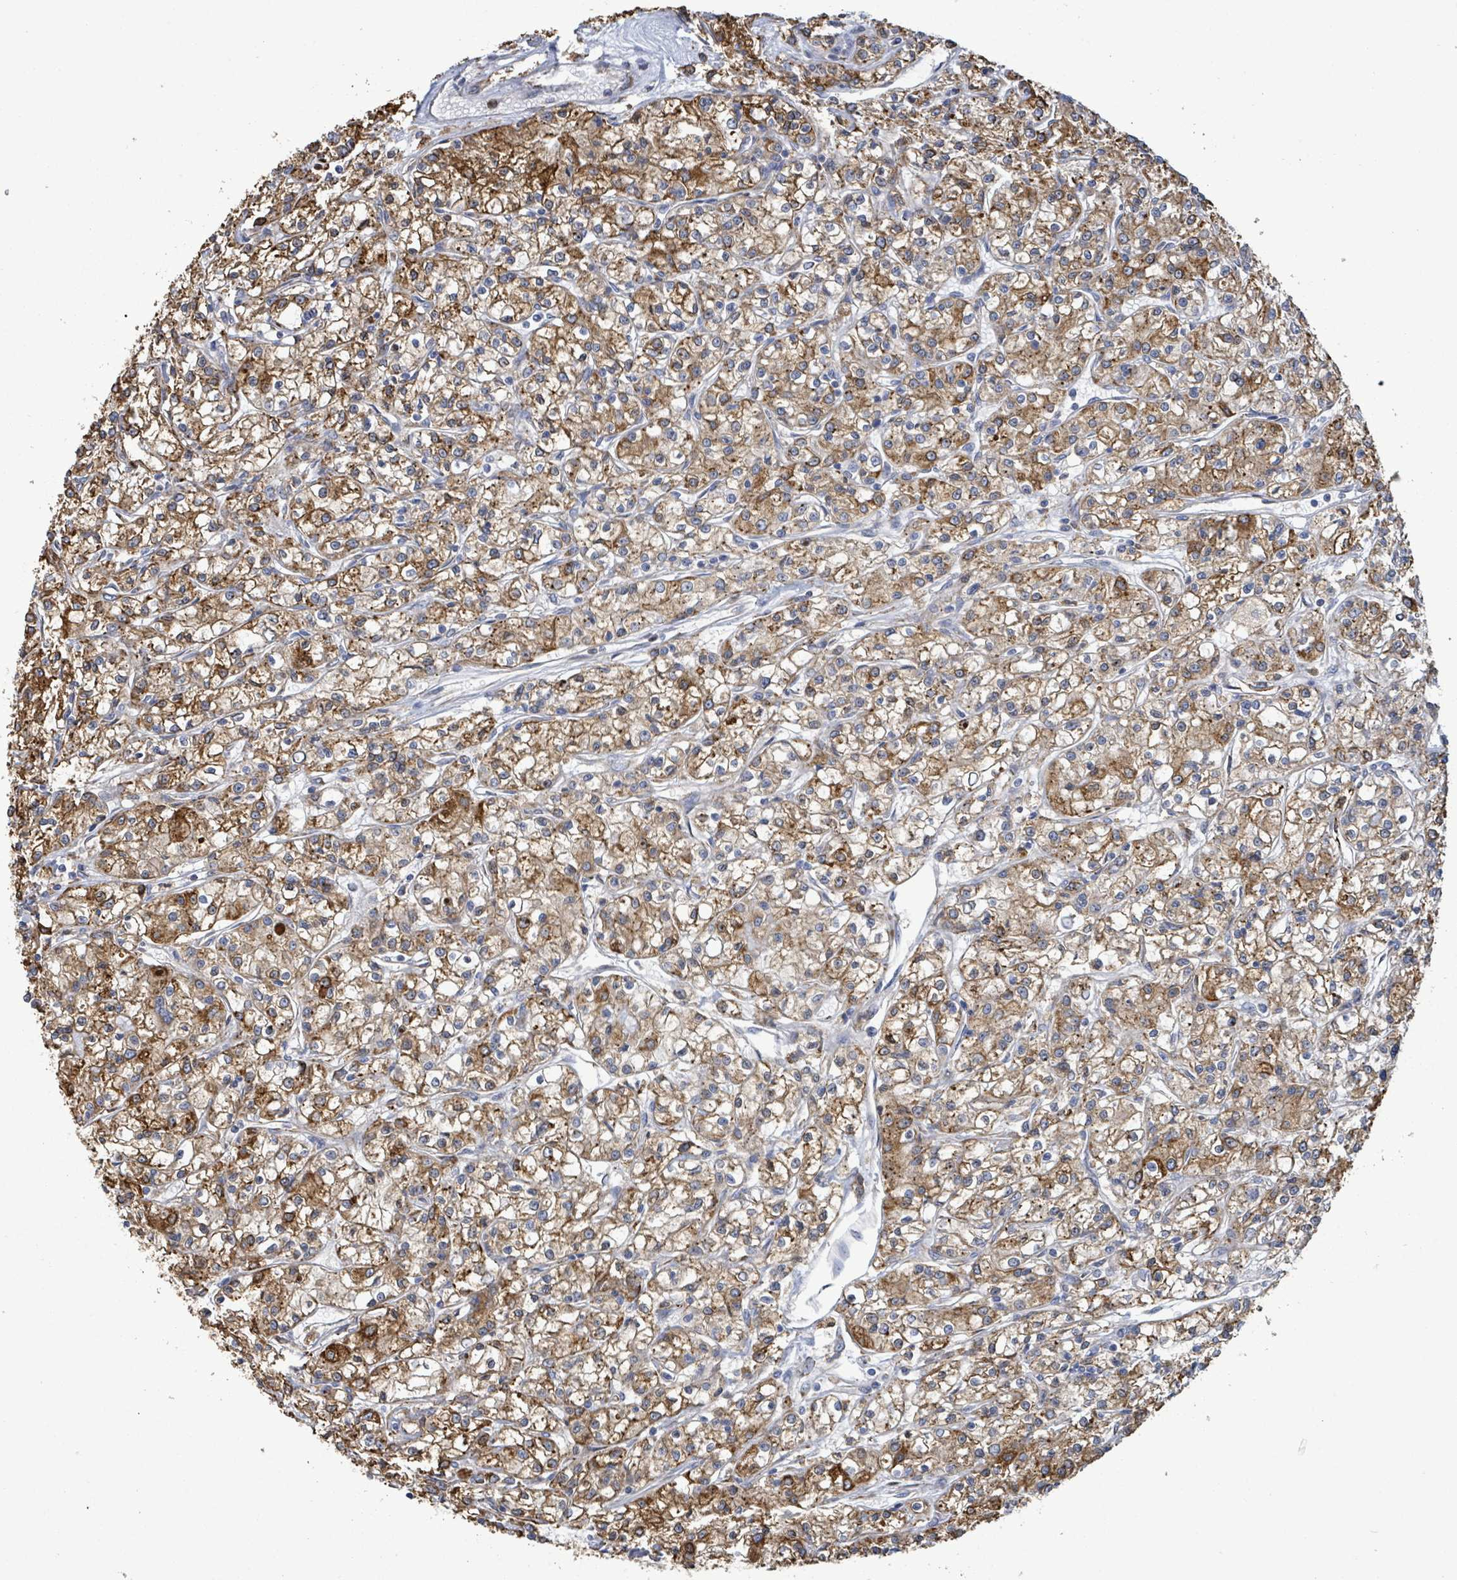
{"staining": {"intensity": "moderate", "quantity": ">75%", "location": "cytoplasmic/membranous"}, "tissue": "renal cancer", "cell_type": "Tumor cells", "image_type": "cancer", "snomed": [{"axis": "morphology", "description": "Adenocarcinoma, NOS"}, {"axis": "topography", "description": "Kidney"}], "caption": "Immunohistochemical staining of human renal cancer displays medium levels of moderate cytoplasmic/membranous protein expression in approximately >75% of tumor cells.", "gene": "RFPL4A", "patient": {"sex": "female", "age": 59}}